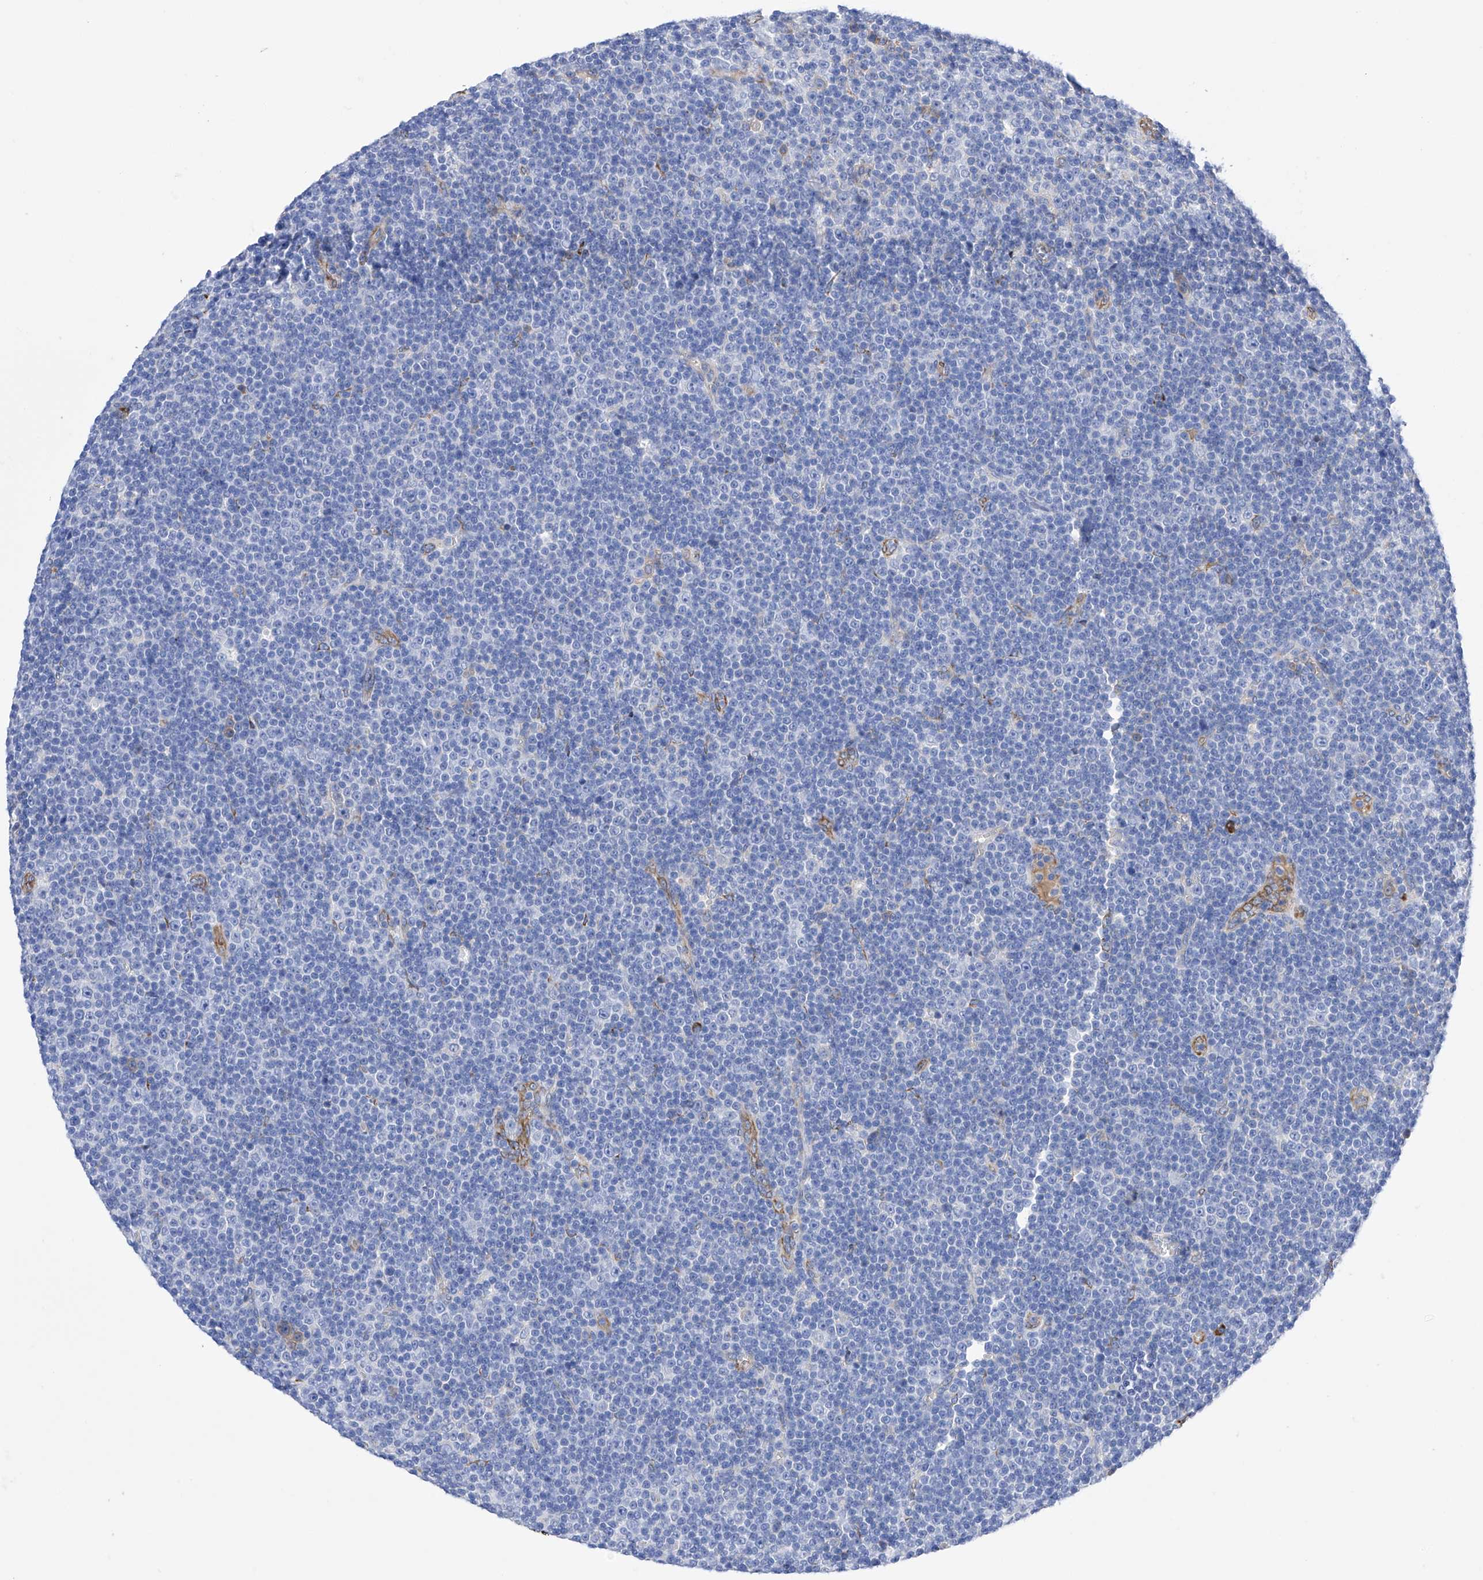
{"staining": {"intensity": "negative", "quantity": "none", "location": "none"}, "tissue": "lymphoma", "cell_type": "Tumor cells", "image_type": "cancer", "snomed": [{"axis": "morphology", "description": "Malignant lymphoma, non-Hodgkin's type, Low grade"}, {"axis": "topography", "description": "Lymph node"}], "caption": "Tumor cells are negative for brown protein staining in malignant lymphoma, non-Hodgkin's type (low-grade).", "gene": "PDIA5", "patient": {"sex": "female", "age": 67}}